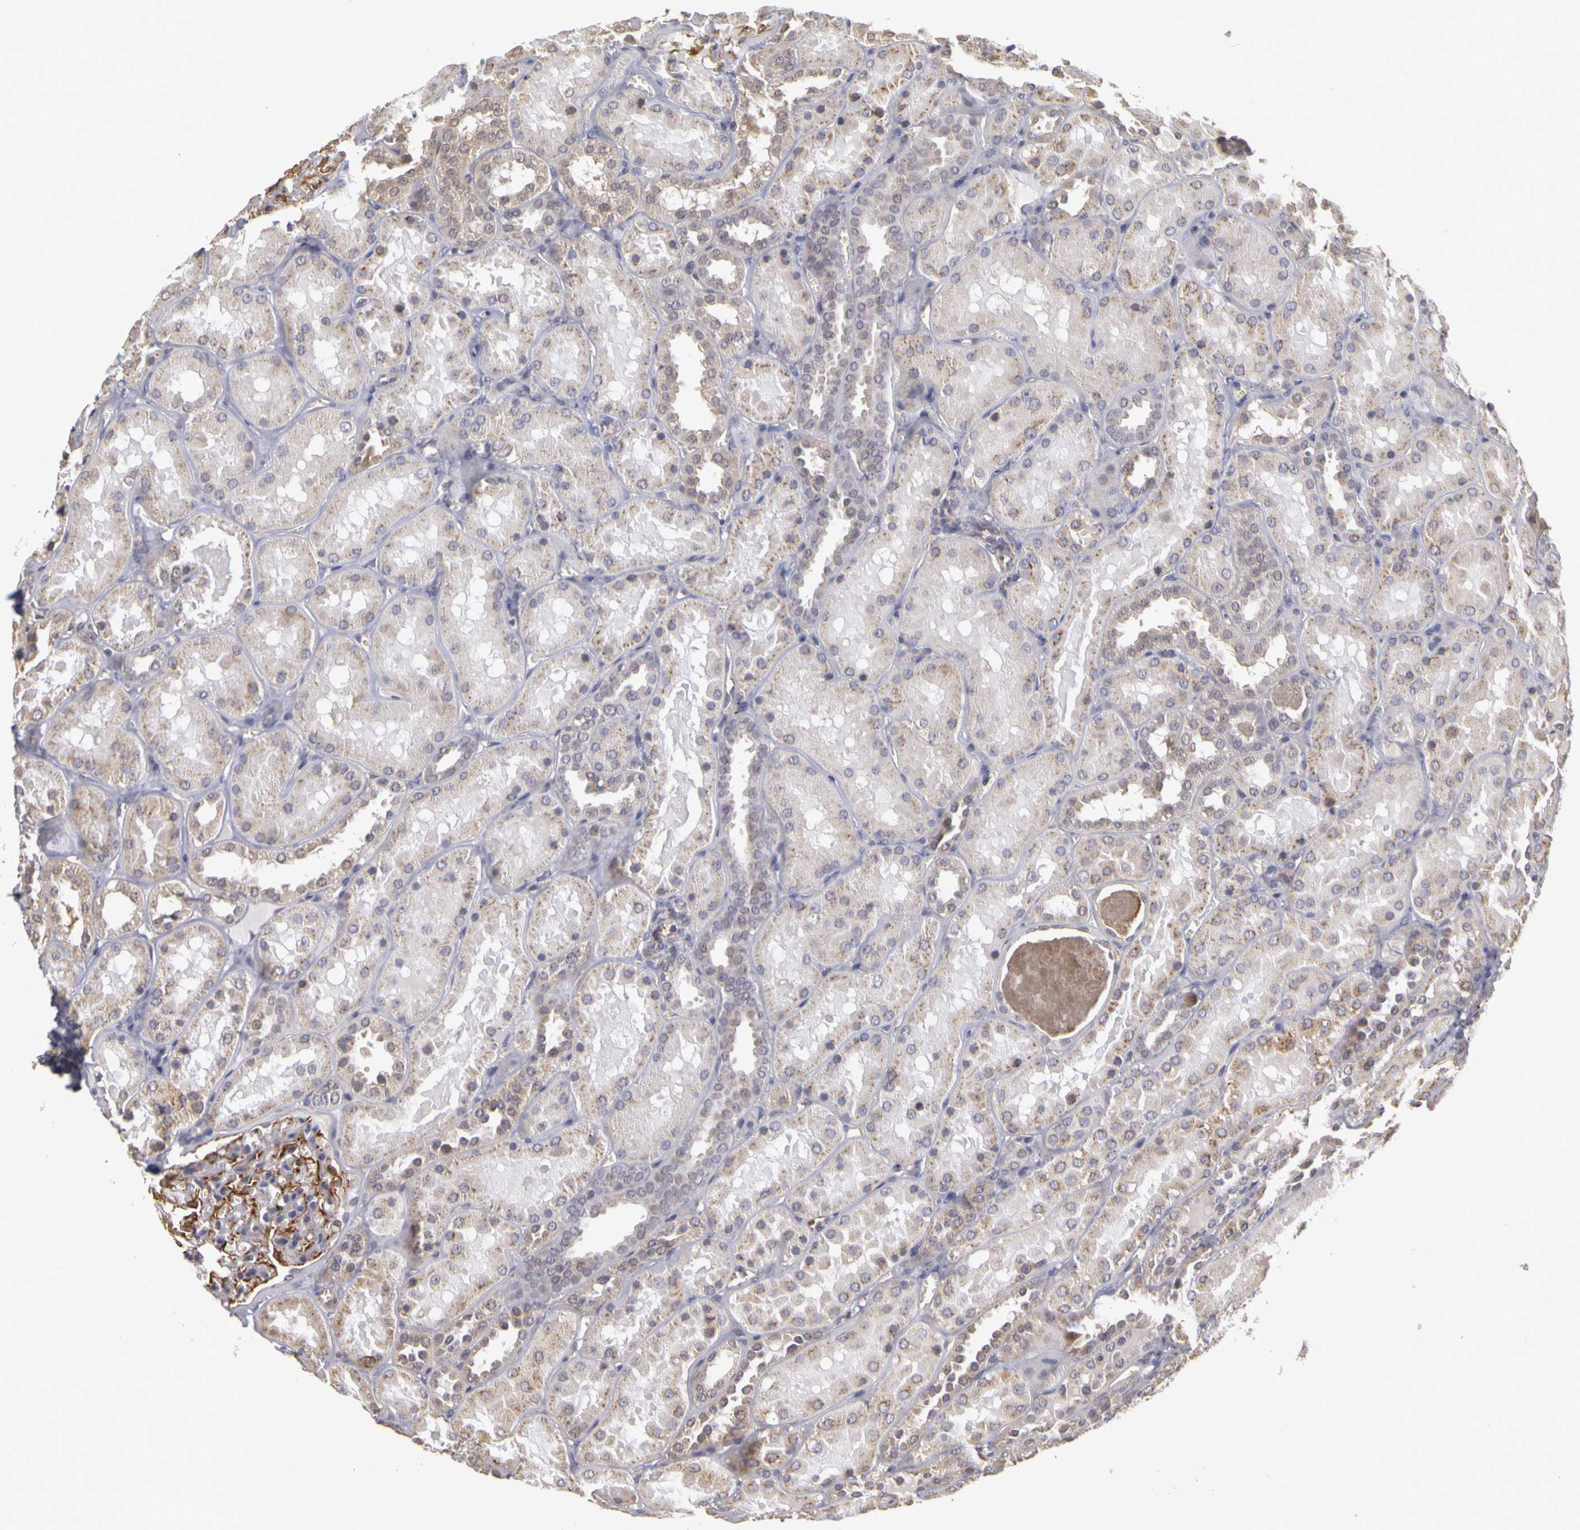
{"staining": {"intensity": "strong", "quantity": "<25%", "location": "cytoplasmic/membranous"}, "tissue": "kidney", "cell_type": "Cells in glomeruli", "image_type": "normal", "snomed": [{"axis": "morphology", "description": "Normal tissue, NOS"}, {"axis": "topography", "description": "Kidney"}], "caption": "Protein staining by immunohistochemistry reveals strong cytoplasmic/membranous expression in about <25% of cells in glomeruli in unremarkable kidney.", "gene": "FRMD7", "patient": {"sex": "female", "age": 52}}